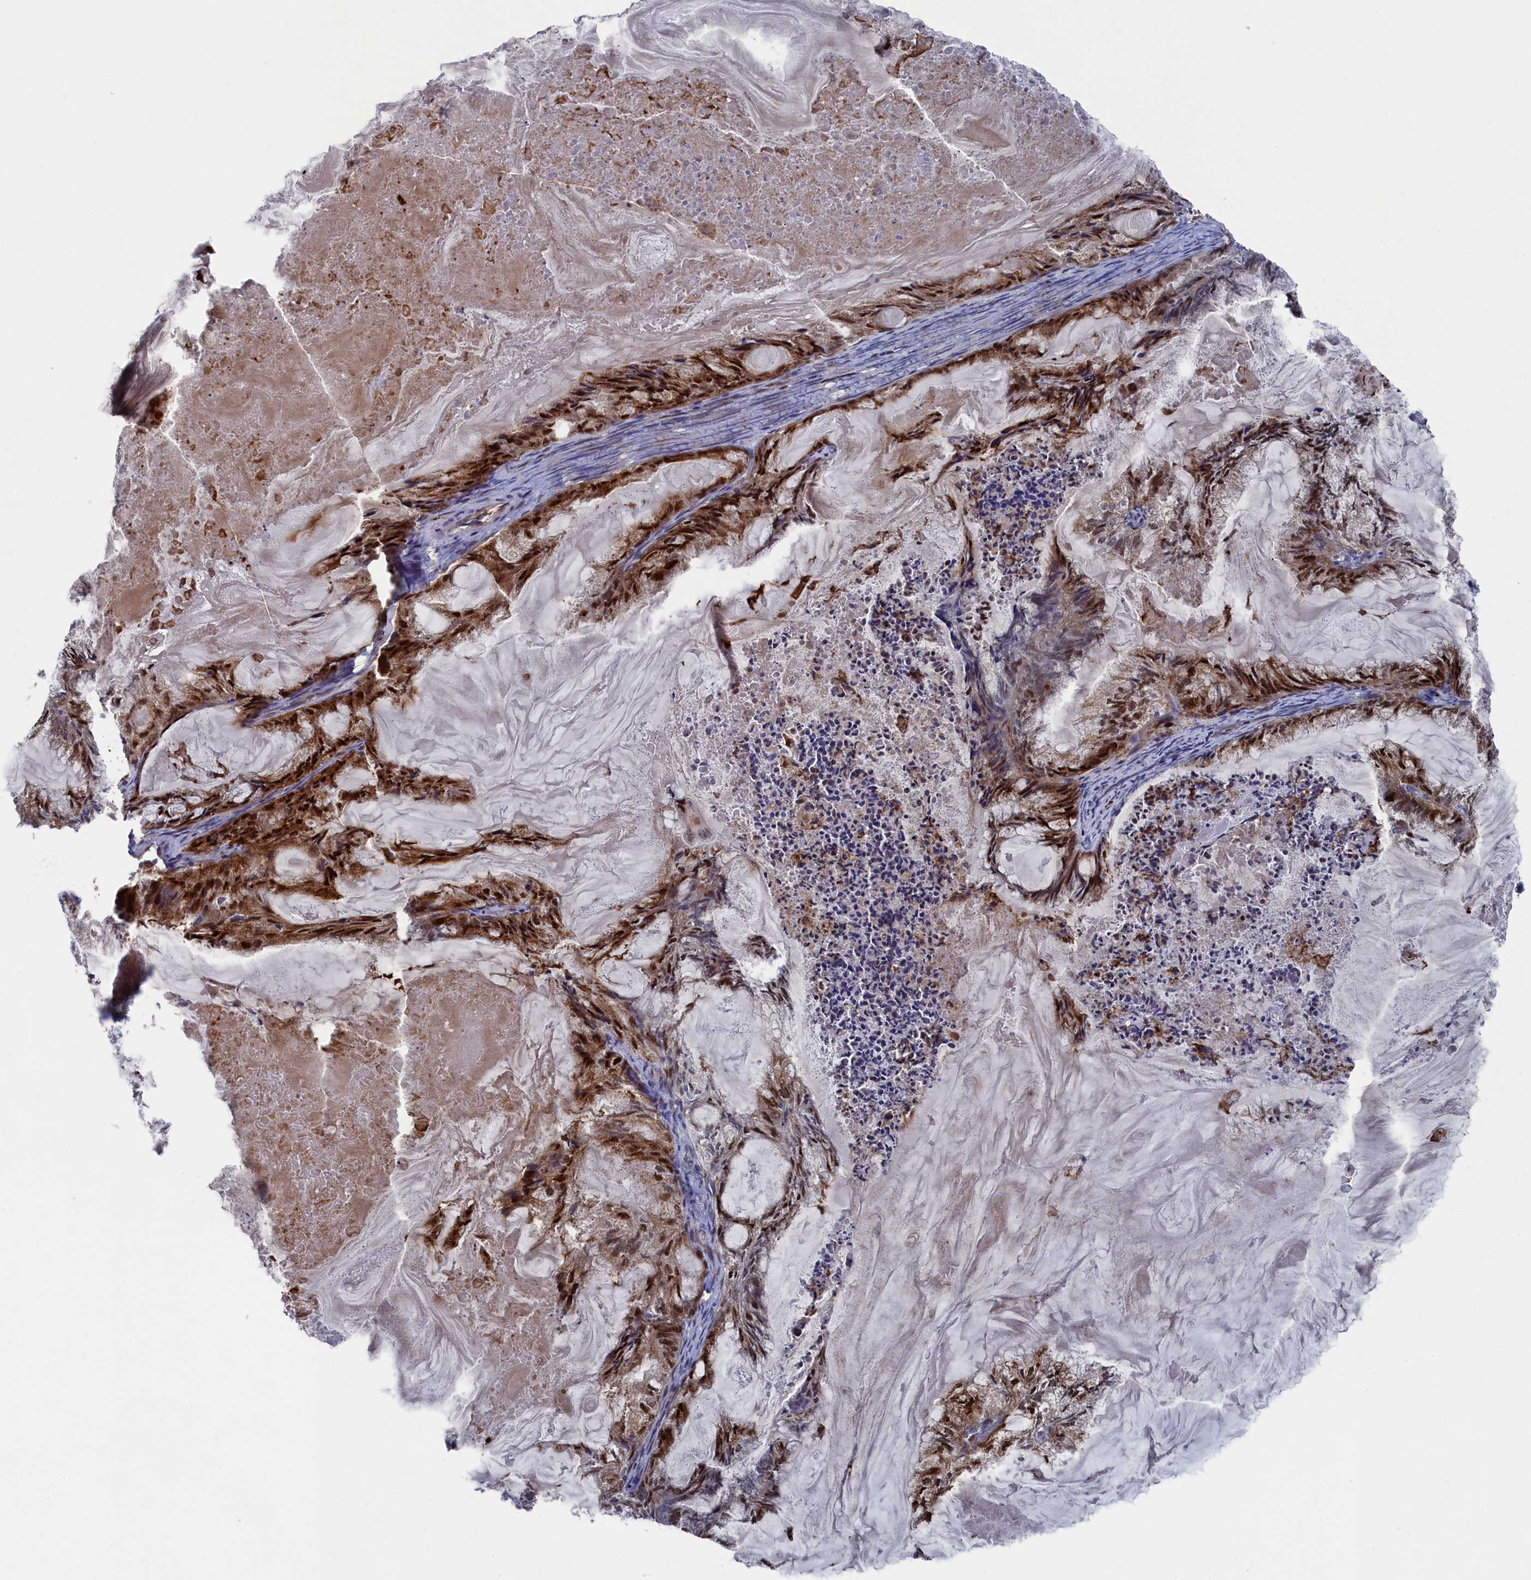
{"staining": {"intensity": "strong", "quantity": ">75%", "location": "cytoplasmic/membranous,nuclear"}, "tissue": "endometrial cancer", "cell_type": "Tumor cells", "image_type": "cancer", "snomed": [{"axis": "morphology", "description": "Adenocarcinoma, NOS"}, {"axis": "topography", "description": "Endometrium"}], "caption": "Tumor cells exhibit strong cytoplasmic/membranous and nuclear positivity in about >75% of cells in adenocarcinoma (endometrial).", "gene": "ZNF891", "patient": {"sex": "female", "age": 86}}